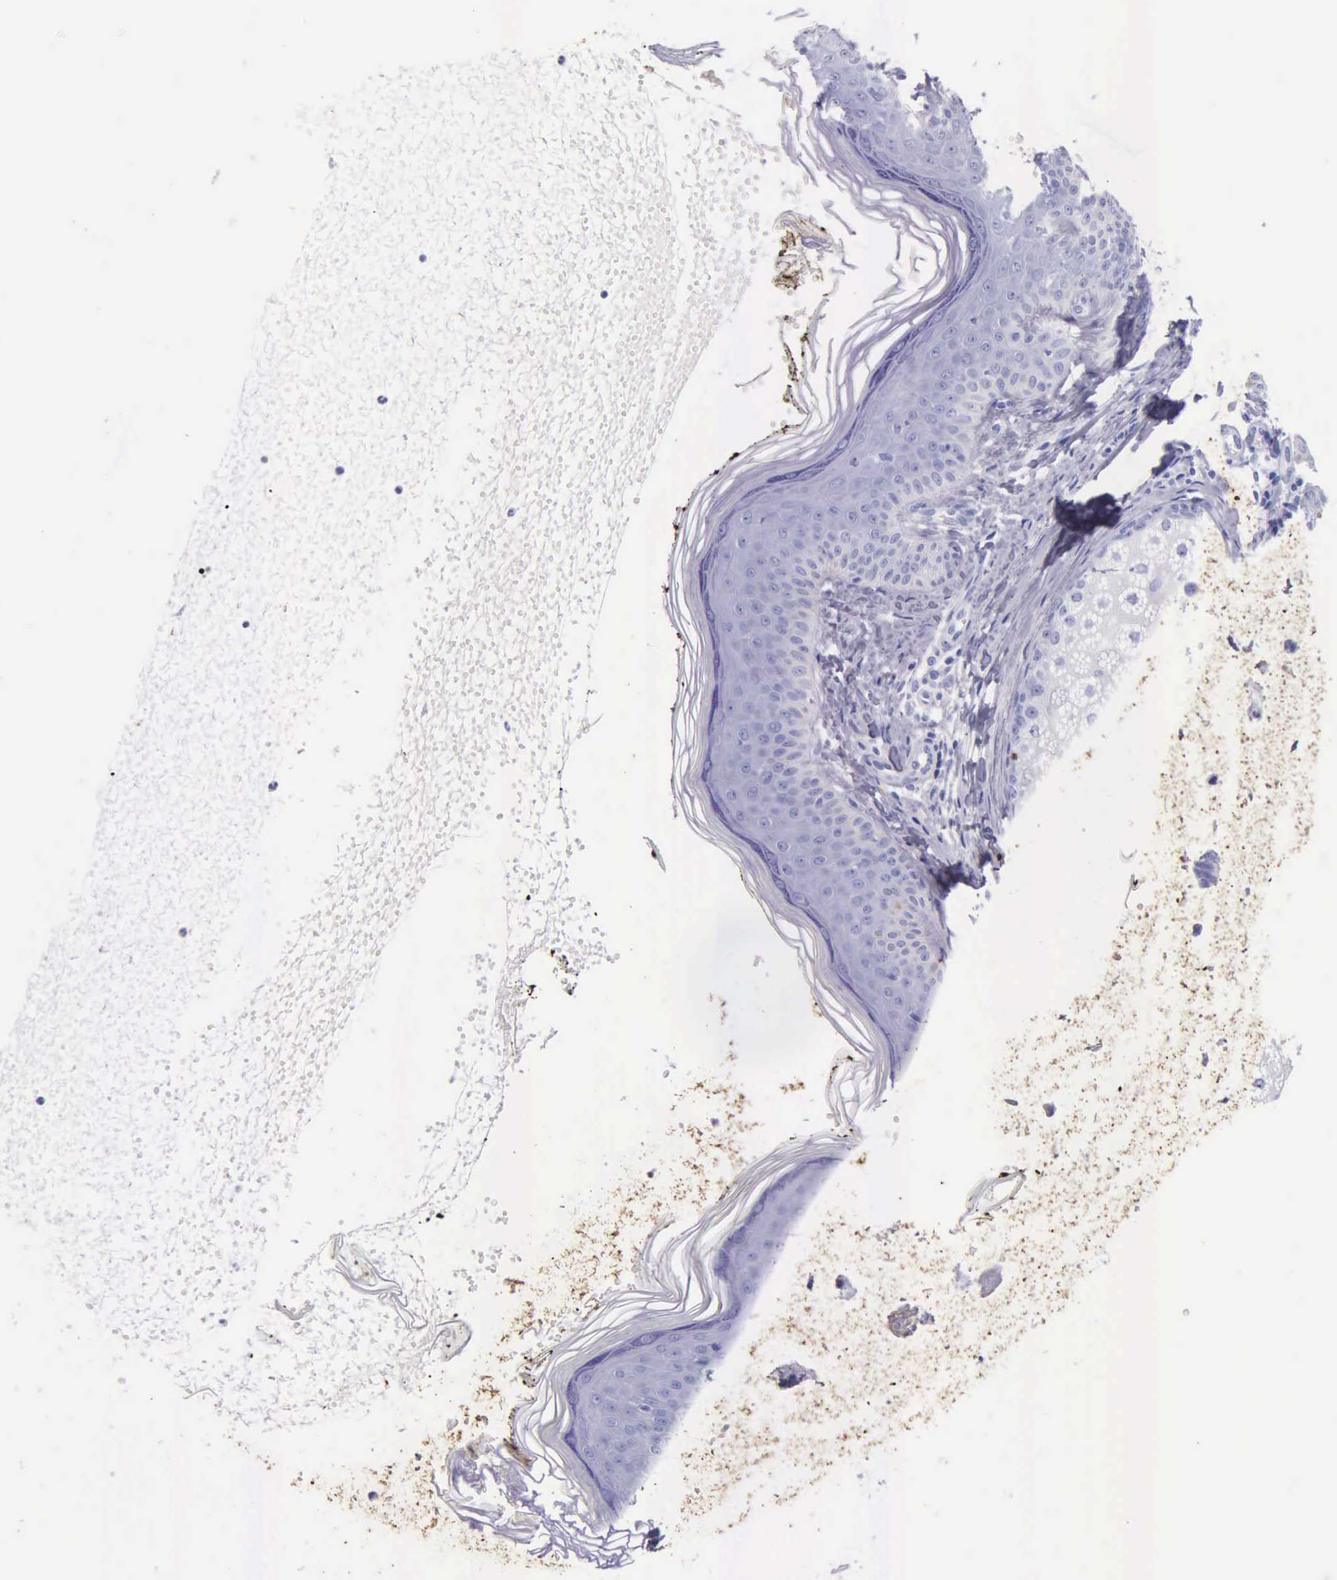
{"staining": {"intensity": "negative", "quantity": "none", "location": "none"}, "tissue": "skin", "cell_type": "Fibroblasts", "image_type": "normal", "snomed": [{"axis": "morphology", "description": "Normal tissue, NOS"}, {"axis": "topography", "description": "Skin"}], "caption": "Immunohistochemistry image of benign skin: skin stained with DAB (3,3'-diaminobenzidine) displays no significant protein staining in fibroblasts. (DAB IHC visualized using brightfield microscopy, high magnification).", "gene": "KLK2", "patient": {"sex": "female", "age": 15}}